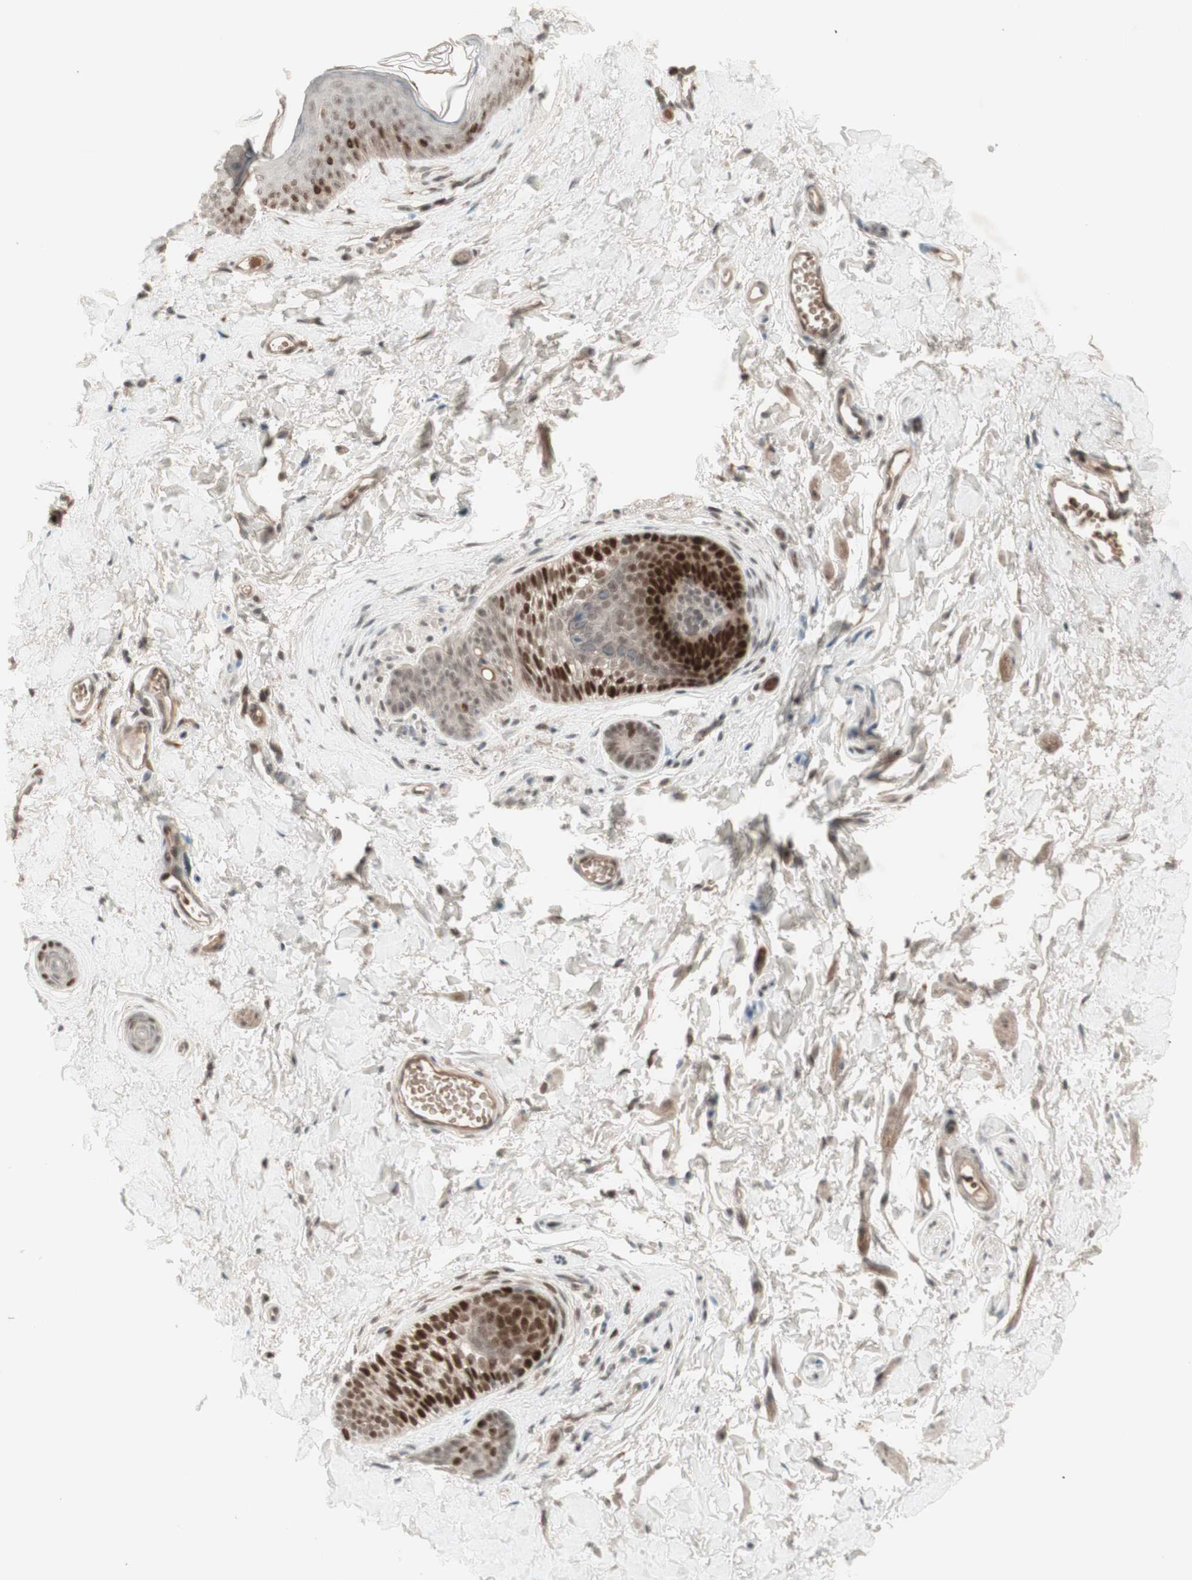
{"staining": {"intensity": "strong", "quantity": "<25%", "location": "nuclear"}, "tissue": "skin", "cell_type": "Epidermal cells", "image_type": "normal", "snomed": [{"axis": "morphology", "description": "Normal tissue, NOS"}, {"axis": "morphology", "description": "Inflammation, NOS"}, {"axis": "topography", "description": "Vulva"}], "caption": "The immunohistochemical stain shows strong nuclear positivity in epidermal cells of normal skin. Using DAB (3,3'-diaminobenzidine) (brown) and hematoxylin (blue) stains, captured at high magnification using brightfield microscopy.", "gene": "MSH6", "patient": {"sex": "female", "age": 84}}